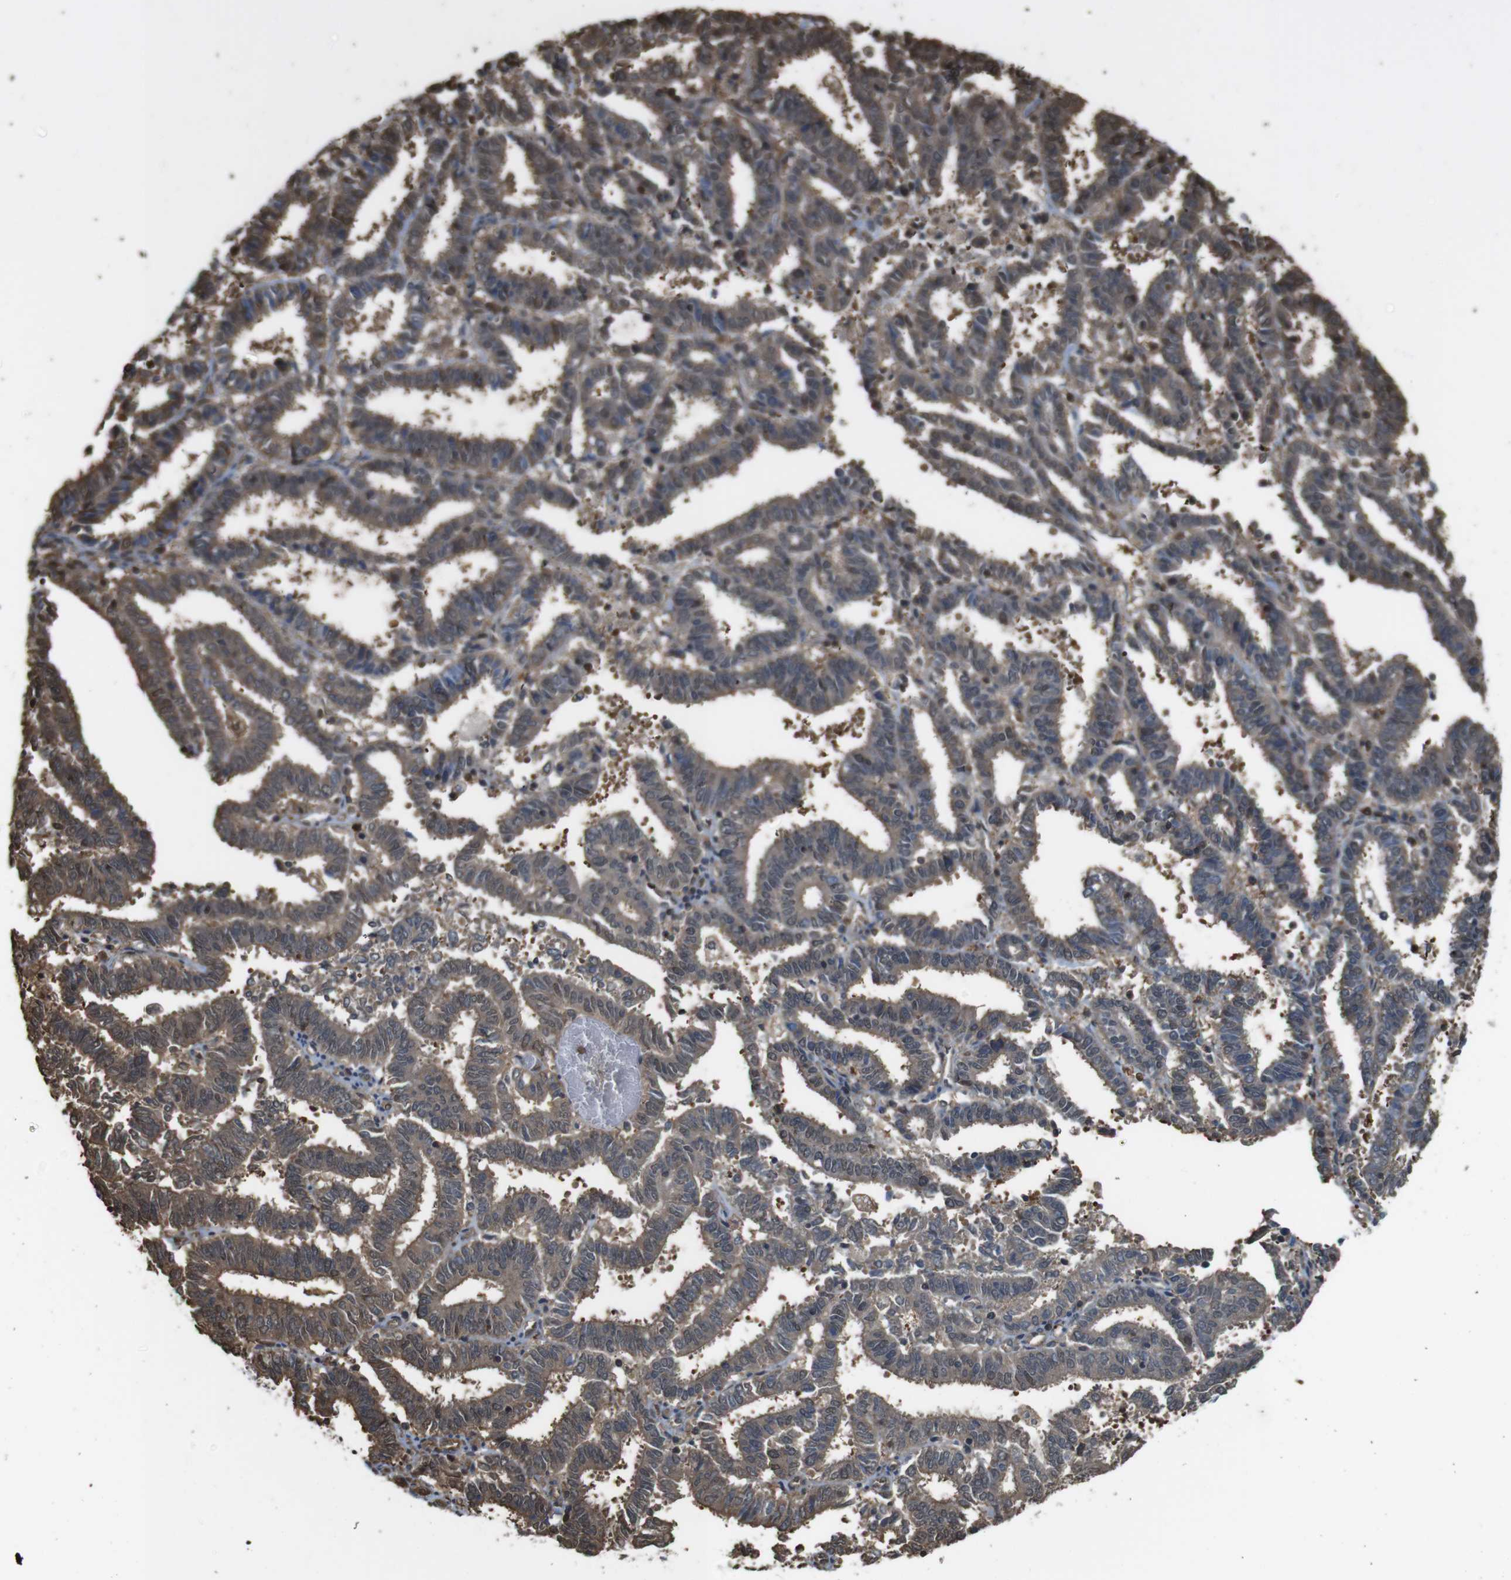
{"staining": {"intensity": "moderate", "quantity": ">75%", "location": "cytoplasmic/membranous,nuclear"}, "tissue": "endometrial cancer", "cell_type": "Tumor cells", "image_type": "cancer", "snomed": [{"axis": "morphology", "description": "Adenocarcinoma, NOS"}, {"axis": "topography", "description": "Uterus"}], "caption": "This histopathology image exhibits endometrial adenocarcinoma stained with IHC to label a protein in brown. The cytoplasmic/membranous and nuclear of tumor cells show moderate positivity for the protein. Nuclei are counter-stained blue.", "gene": "ARHGDIA", "patient": {"sex": "female", "age": 83}}